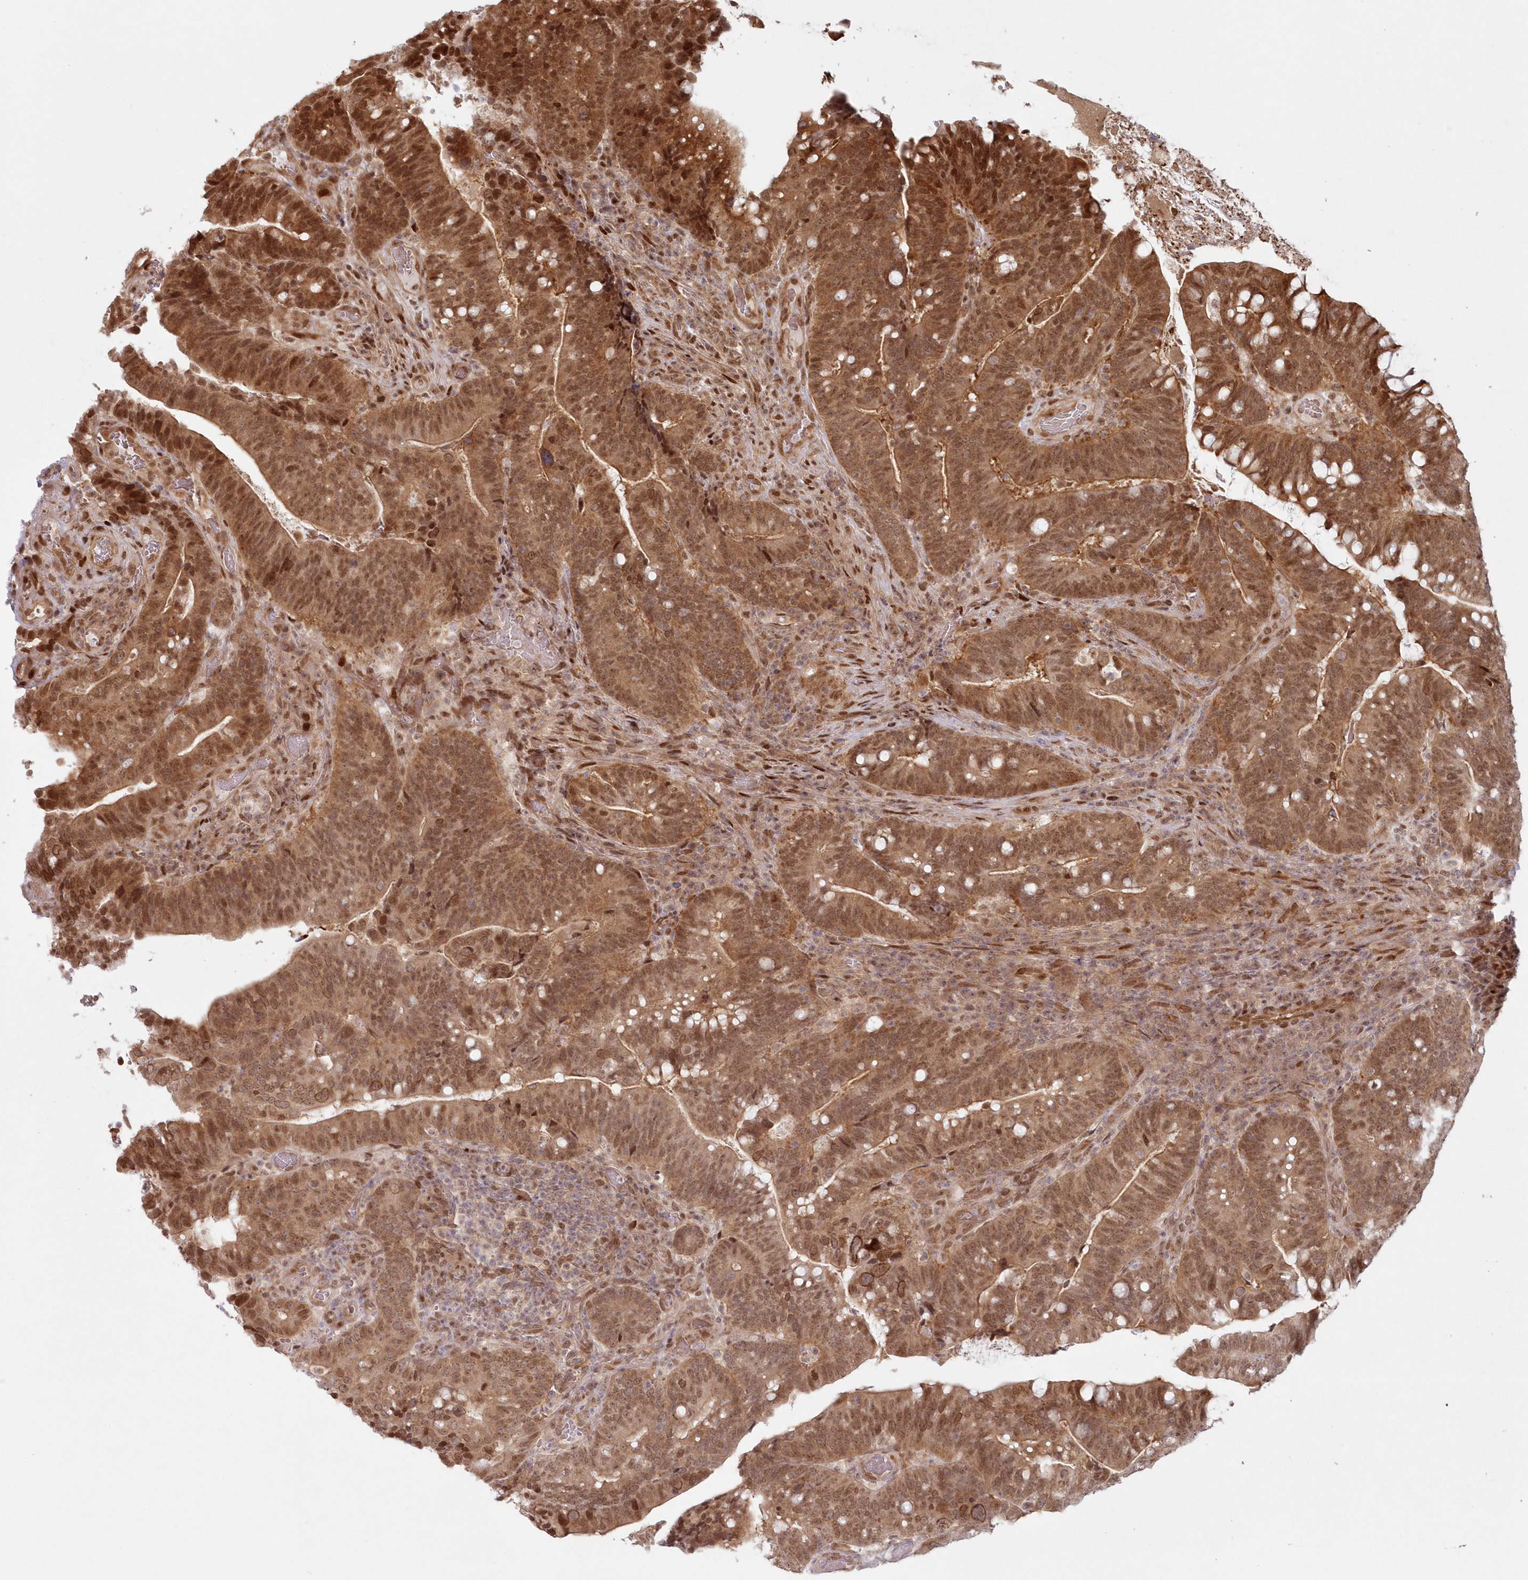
{"staining": {"intensity": "strong", "quantity": ">75%", "location": "nuclear"}, "tissue": "colorectal cancer", "cell_type": "Tumor cells", "image_type": "cancer", "snomed": [{"axis": "morphology", "description": "Adenocarcinoma, NOS"}, {"axis": "topography", "description": "Colon"}], "caption": "Immunohistochemistry (IHC) of colorectal cancer demonstrates high levels of strong nuclear positivity in approximately >75% of tumor cells. (brown staining indicates protein expression, while blue staining denotes nuclei).", "gene": "TOGARAM2", "patient": {"sex": "female", "age": 66}}